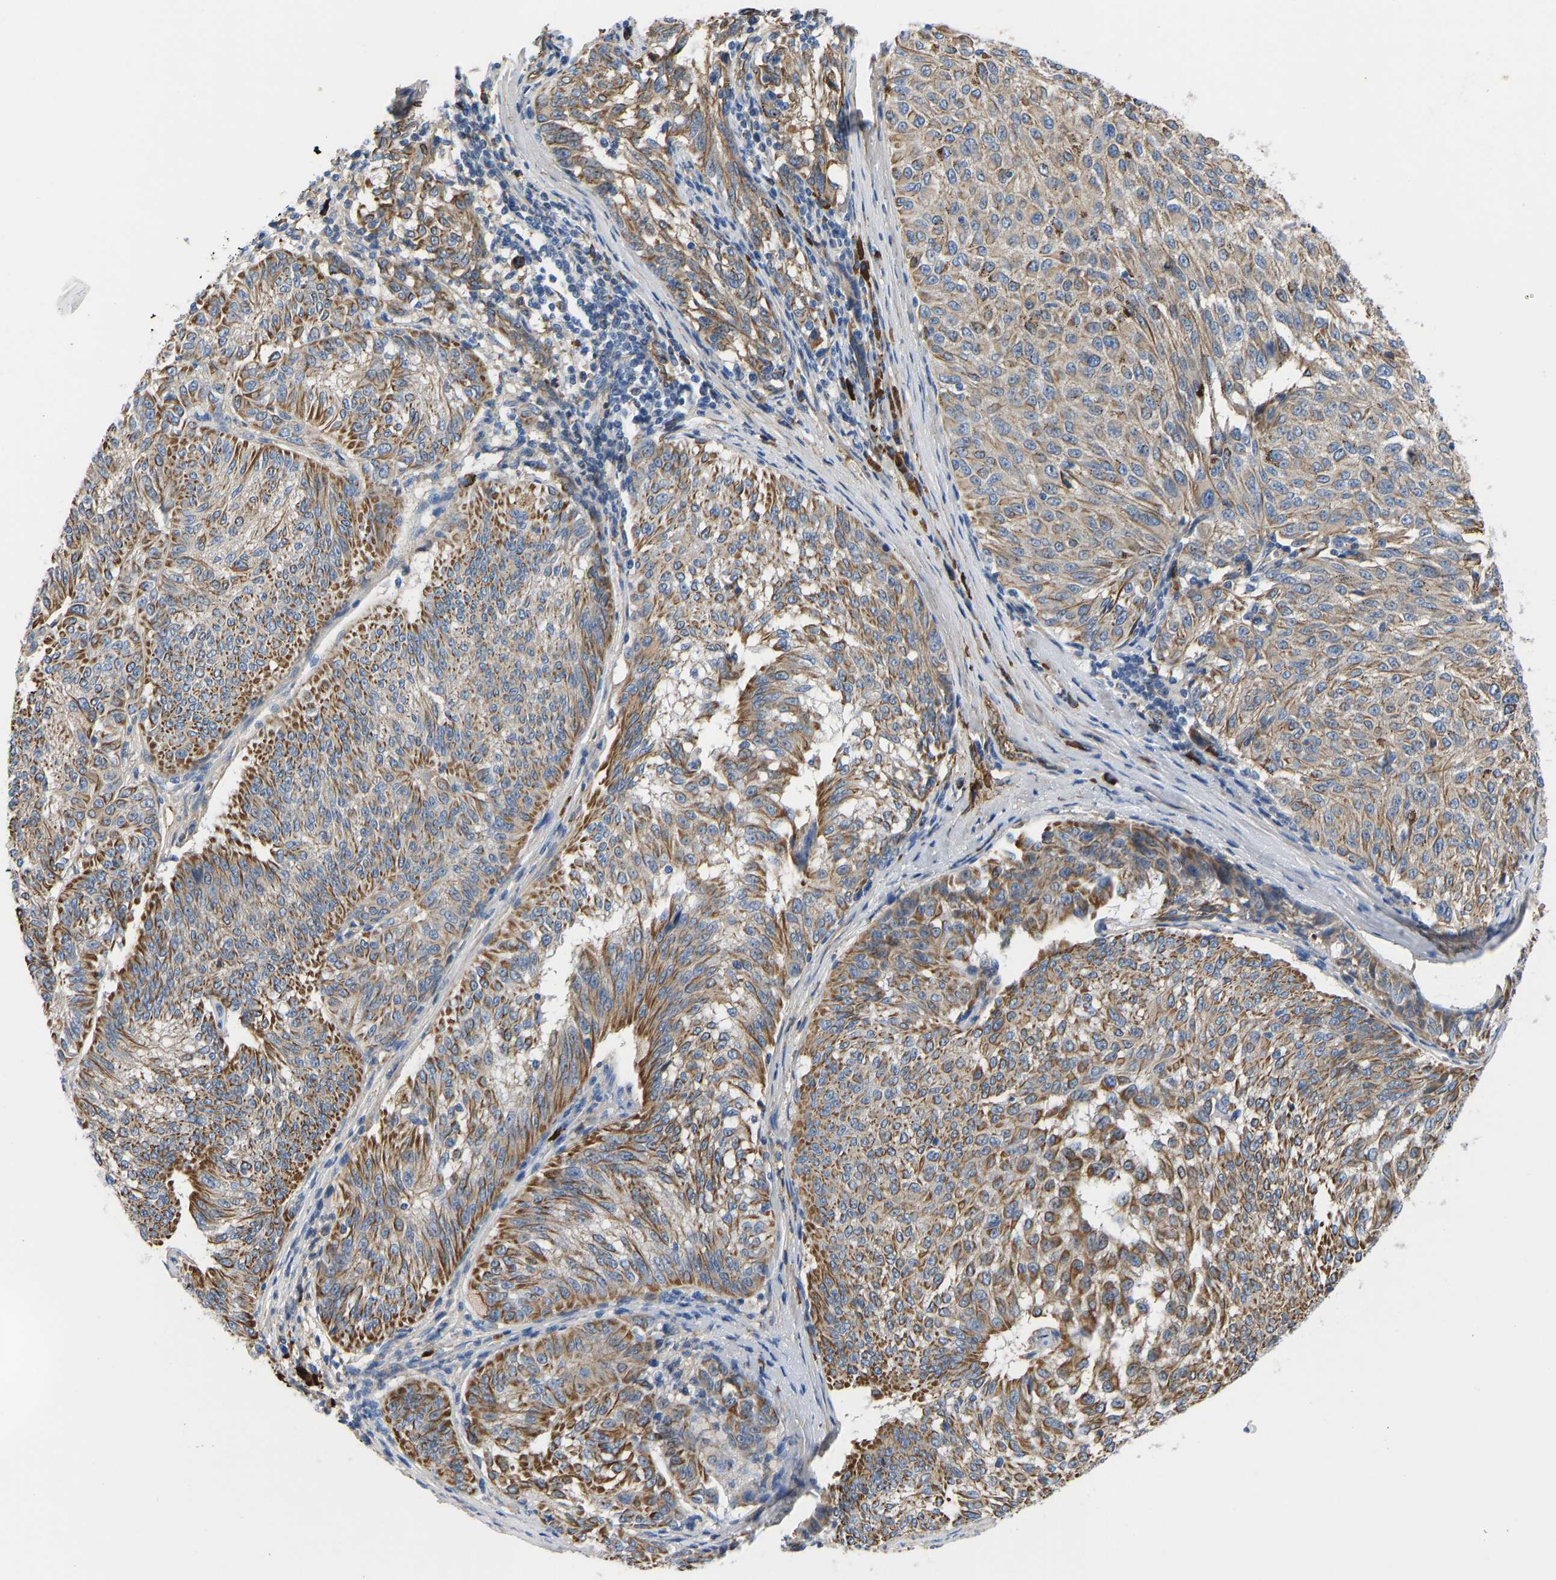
{"staining": {"intensity": "moderate", "quantity": ">75%", "location": "cytoplasmic/membranous"}, "tissue": "melanoma", "cell_type": "Tumor cells", "image_type": "cancer", "snomed": [{"axis": "morphology", "description": "Malignant melanoma, NOS"}, {"axis": "topography", "description": "Skin"}], "caption": "IHC (DAB (3,3'-diaminobenzidine)) staining of melanoma exhibits moderate cytoplasmic/membranous protein expression in approximately >75% of tumor cells.", "gene": "HSPG2", "patient": {"sex": "female", "age": 72}}